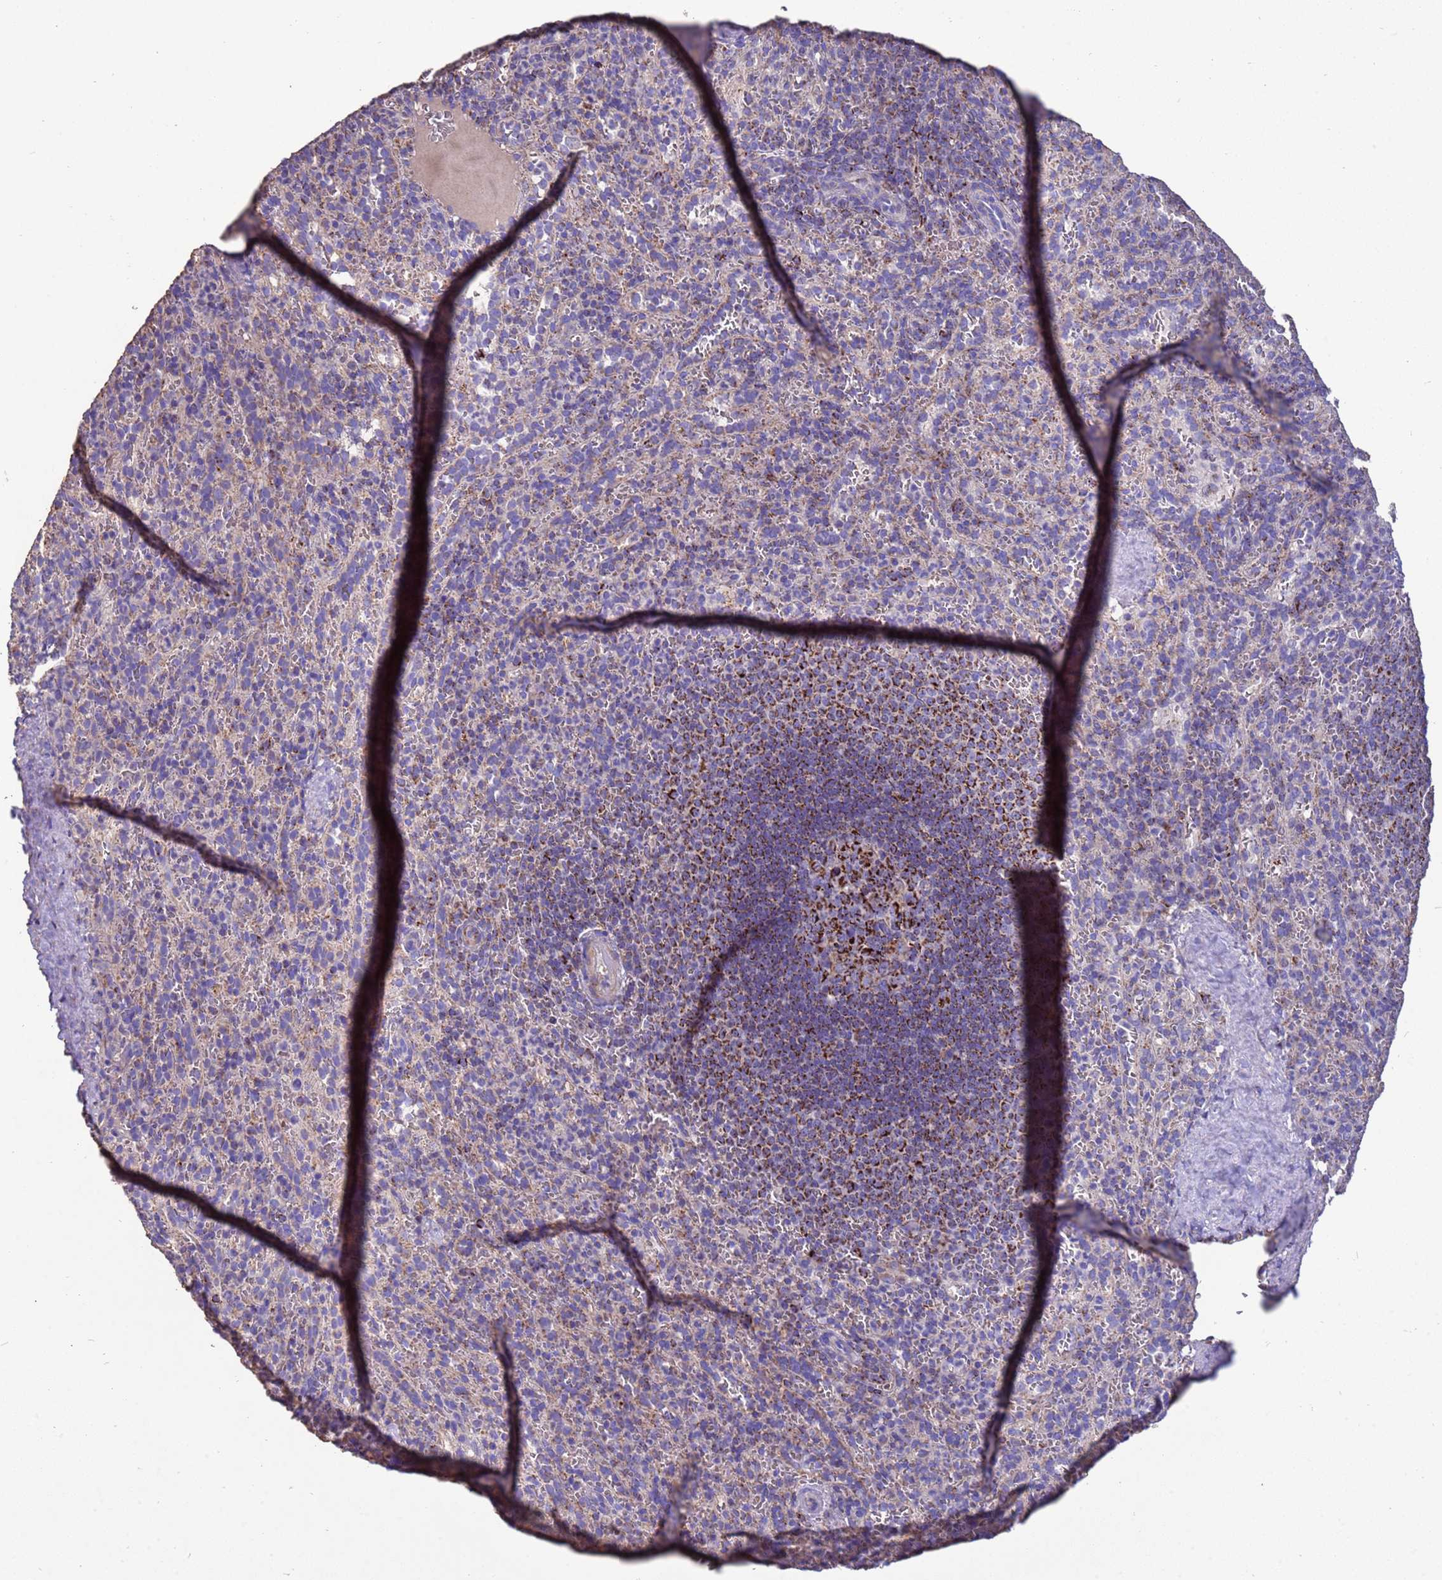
{"staining": {"intensity": "moderate", "quantity": "<25%", "location": "cytoplasmic/membranous"}, "tissue": "spleen", "cell_type": "Cells in red pulp", "image_type": "normal", "snomed": [{"axis": "morphology", "description": "Normal tissue, NOS"}, {"axis": "topography", "description": "Spleen"}], "caption": "DAB immunohistochemical staining of unremarkable human spleen exhibits moderate cytoplasmic/membranous protein positivity in about <25% of cells in red pulp. The protein is stained brown, and the nuclei are stained in blue (DAB (3,3'-diaminobenzidine) IHC with brightfield microscopy, high magnification).", "gene": "ZNFX1", "patient": {"sex": "female", "age": 21}}